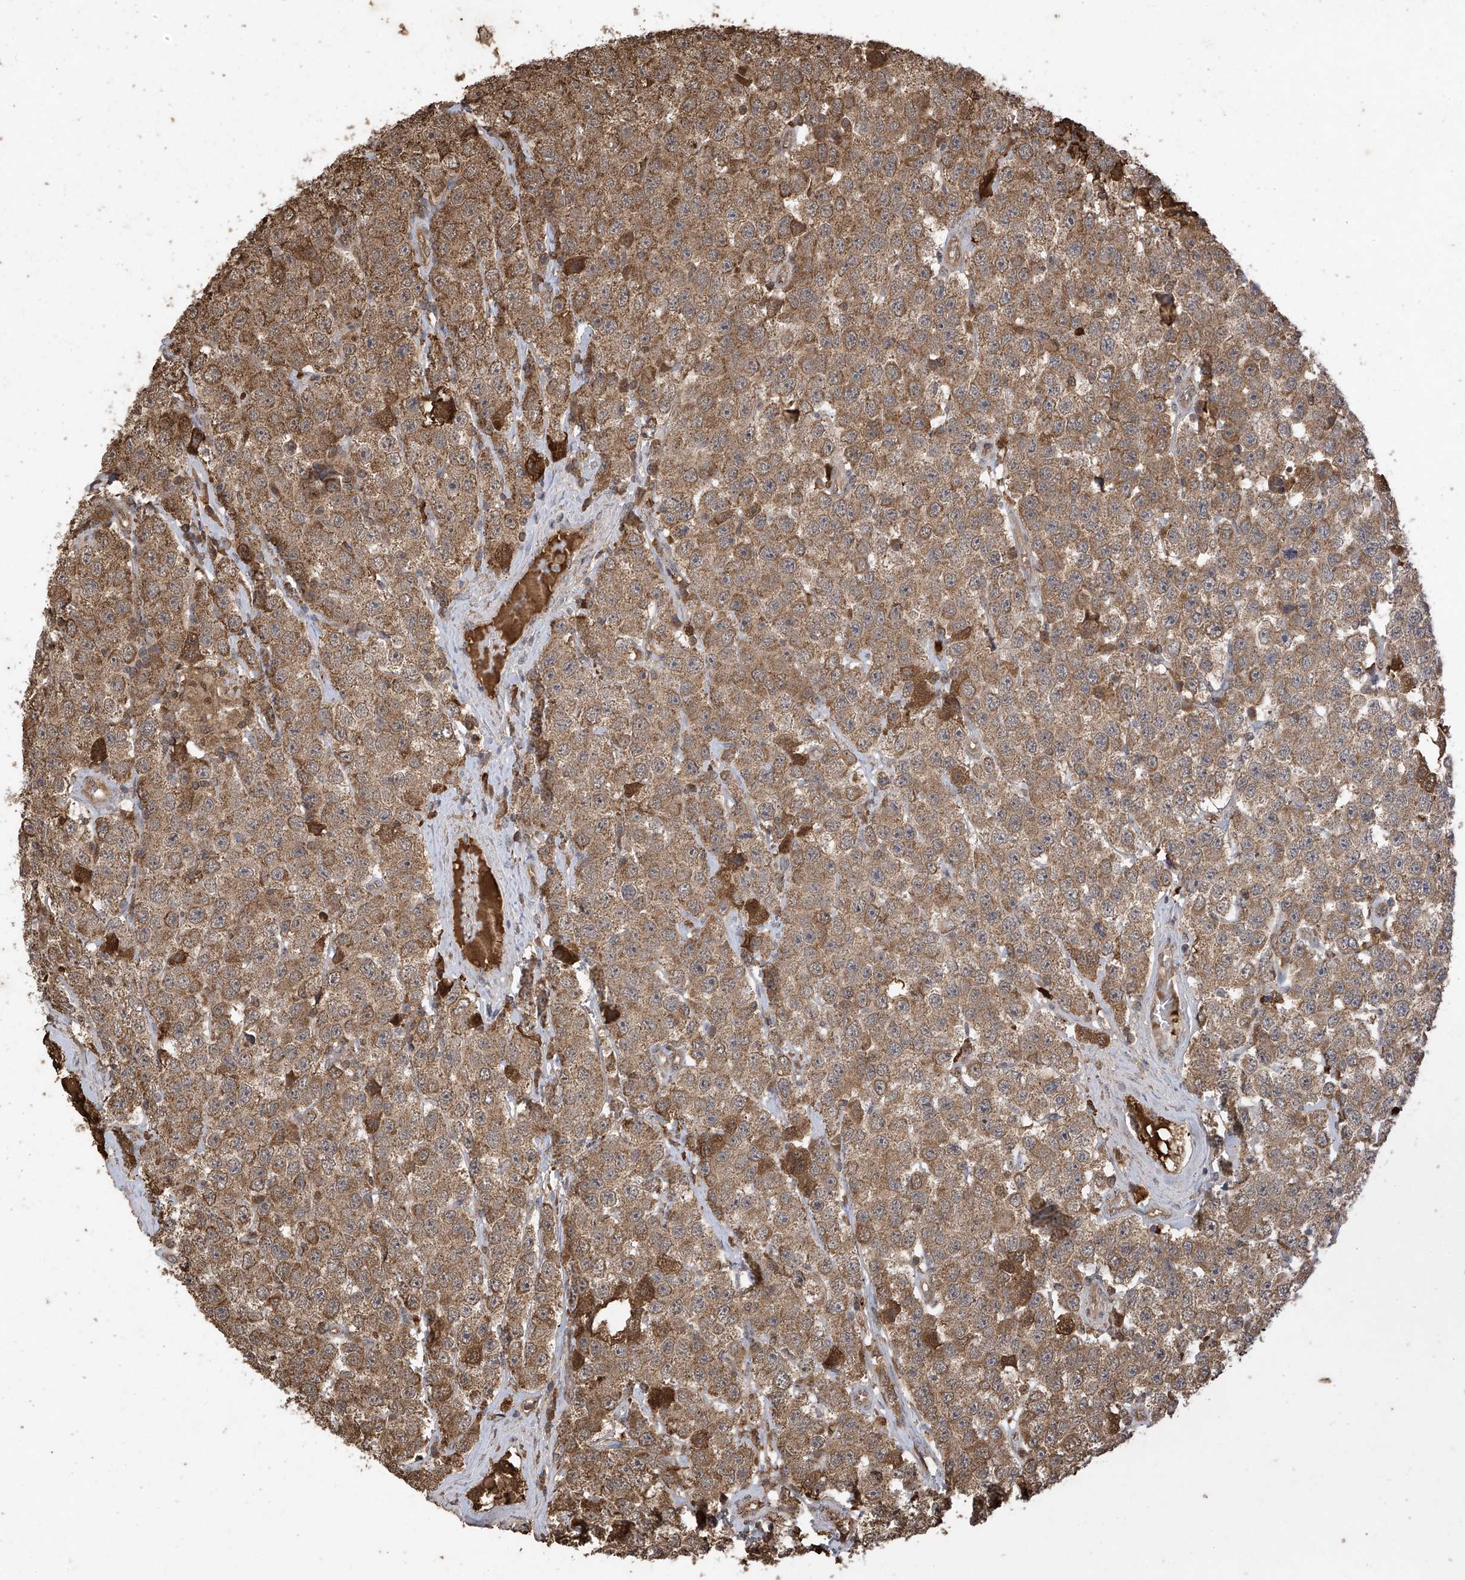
{"staining": {"intensity": "moderate", "quantity": ">75%", "location": "cytoplasmic/membranous"}, "tissue": "testis cancer", "cell_type": "Tumor cells", "image_type": "cancer", "snomed": [{"axis": "morphology", "description": "Seminoma, NOS"}, {"axis": "topography", "description": "Testis"}], "caption": "Moderate cytoplasmic/membranous protein staining is seen in about >75% of tumor cells in testis seminoma.", "gene": "PNPT1", "patient": {"sex": "male", "age": 28}}